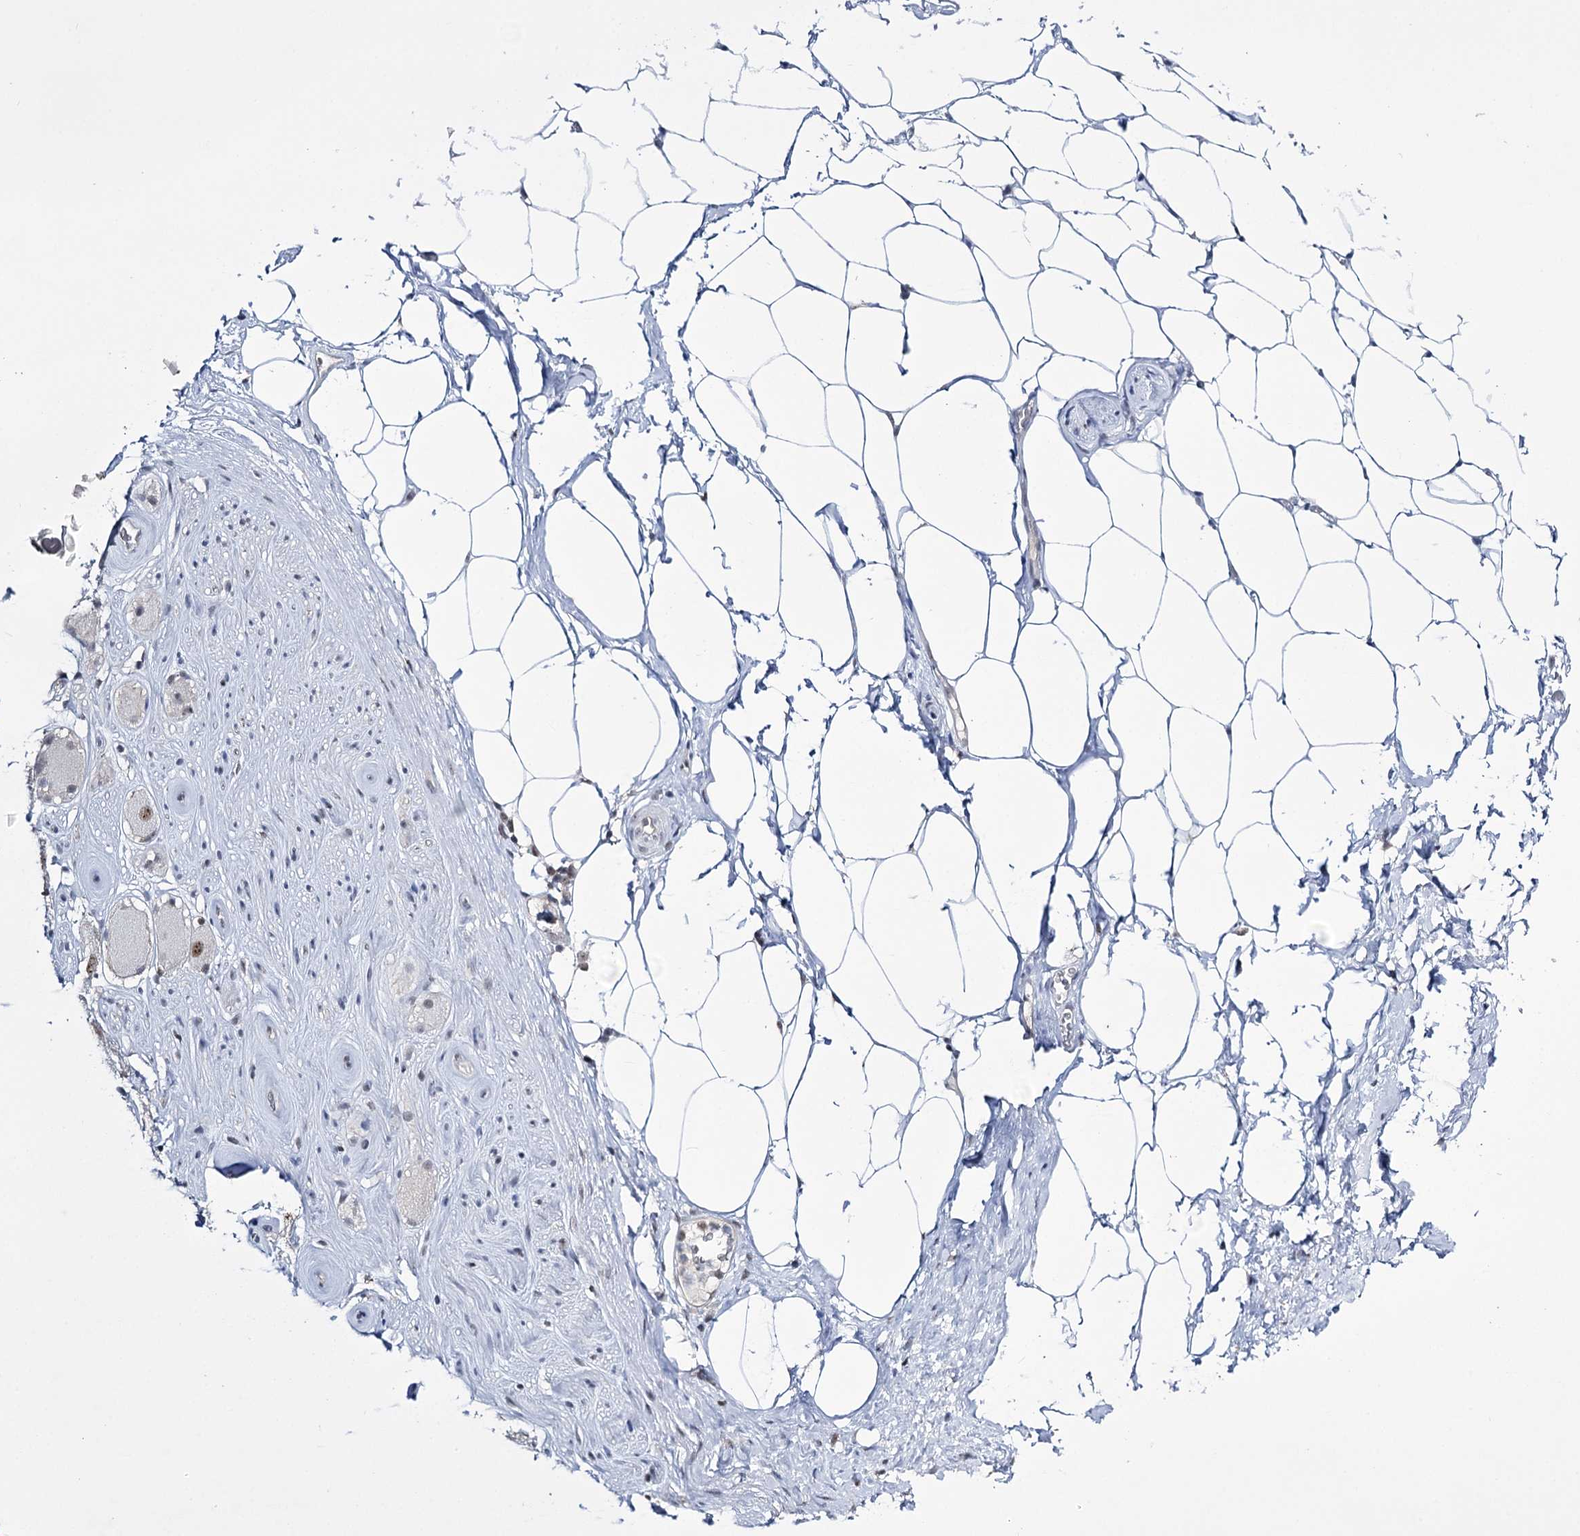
{"staining": {"intensity": "negative", "quantity": "none", "location": "none"}, "tissue": "adipose tissue", "cell_type": "Adipocytes", "image_type": "normal", "snomed": [{"axis": "morphology", "description": "Normal tissue, NOS"}, {"axis": "morphology", "description": "Adenocarcinoma, Low grade"}, {"axis": "topography", "description": "Prostate"}, {"axis": "topography", "description": "Peripheral nerve tissue"}], "caption": "Immunohistochemistry micrograph of unremarkable adipose tissue stained for a protein (brown), which reveals no positivity in adipocytes.", "gene": "PRPF40A", "patient": {"sex": "male", "age": 63}}